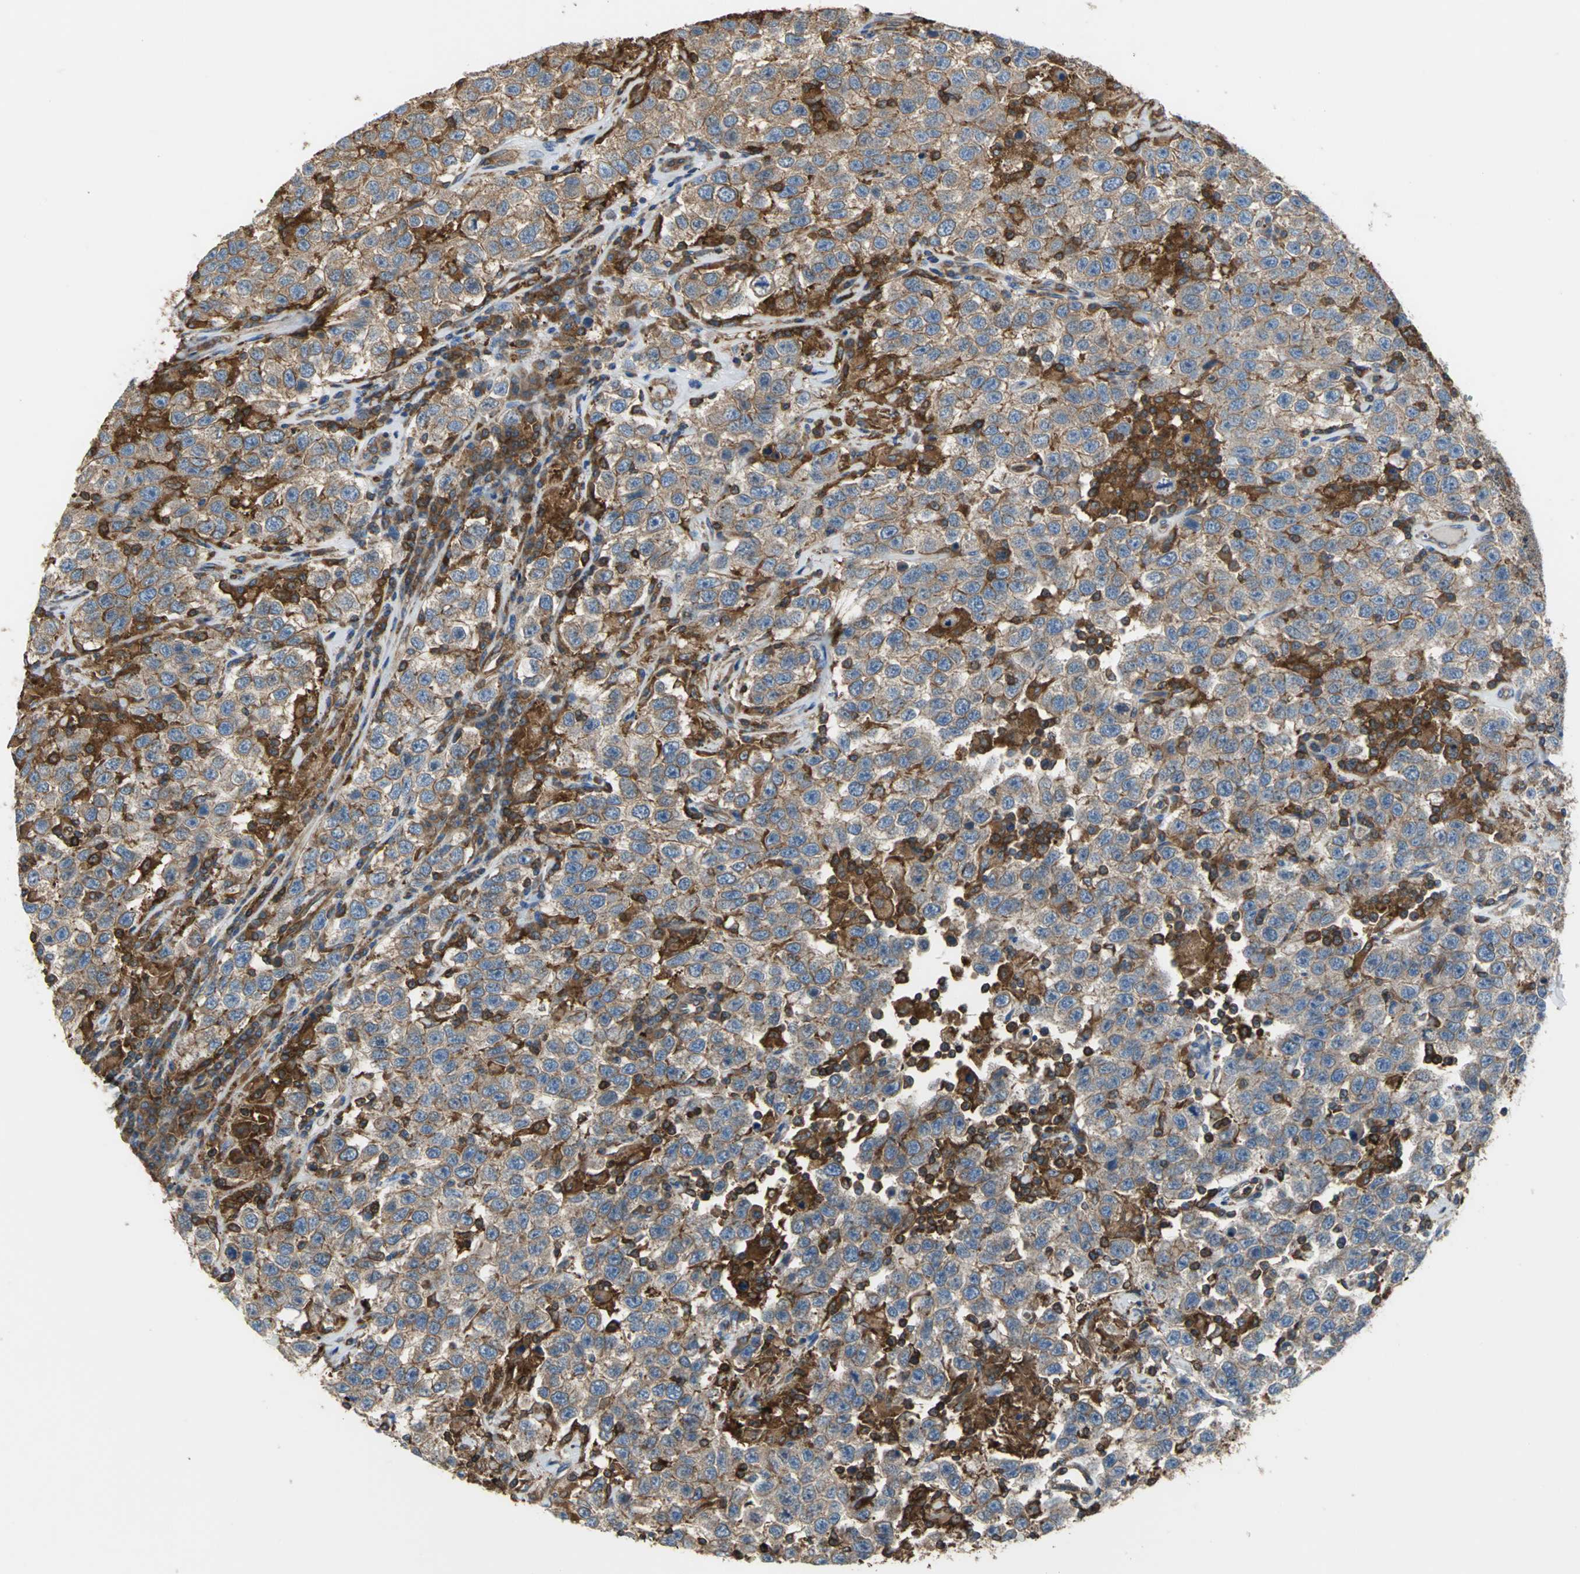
{"staining": {"intensity": "moderate", "quantity": "25%-75%", "location": "cytoplasmic/membranous"}, "tissue": "testis cancer", "cell_type": "Tumor cells", "image_type": "cancer", "snomed": [{"axis": "morphology", "description": "Seminoma, NOS"}, {"axis": "topography", "description": "Testis"}], "caption": "Testis seminoma stained with DAB immunohistochemistry (IHC) displays medium levels of moderate cytoplasmic/membranous staining in about 25%-75% of tumor cells. Nuclei are stained in blue.", "gene": "TLN1", "patient": {"sex": "male", "age": 41}}